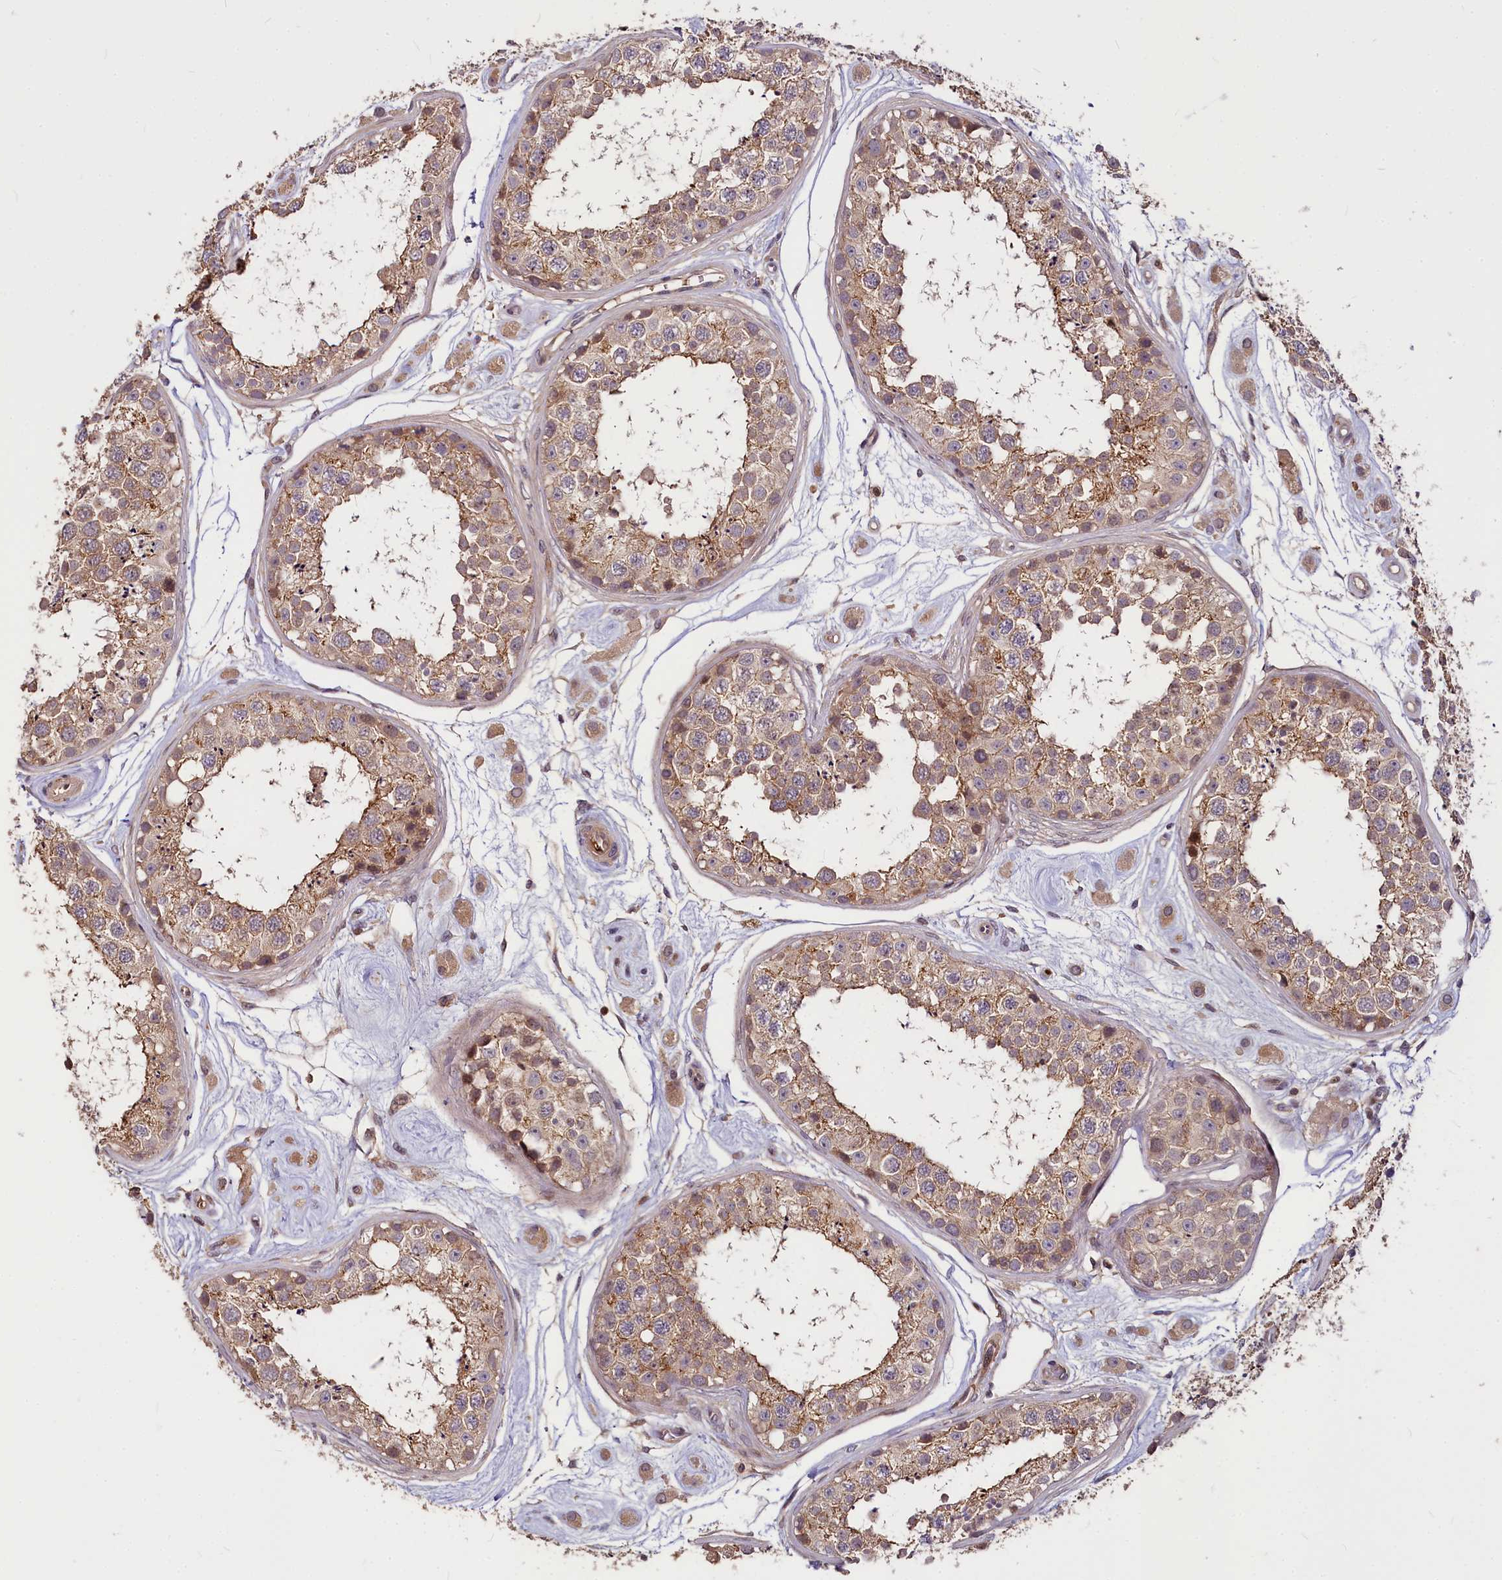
{"staining": {"intensity": "moderate", "quantity": ">75%", "location": "cytoplasmic/membranous"}, "tissue": "testis", "cell_type": "Cells in seminiferous ducts", "image_type": "normal", "snomed": [{"axis": "morphology", "description": "Normal tissue, NOS"}, {"axis": "topography", "description": "Testis"}], "caption": "Immunohistochemical staining of benign human testis reveals medium levels of moderate cytoplasmic/membranous positivity in about >75% of cells in seminiferous ducts. Ihc stains the protein in brown and the nuclei are stained blue.", "gene": "ATG101", "patient": {"sex": "male", "age": 25}}